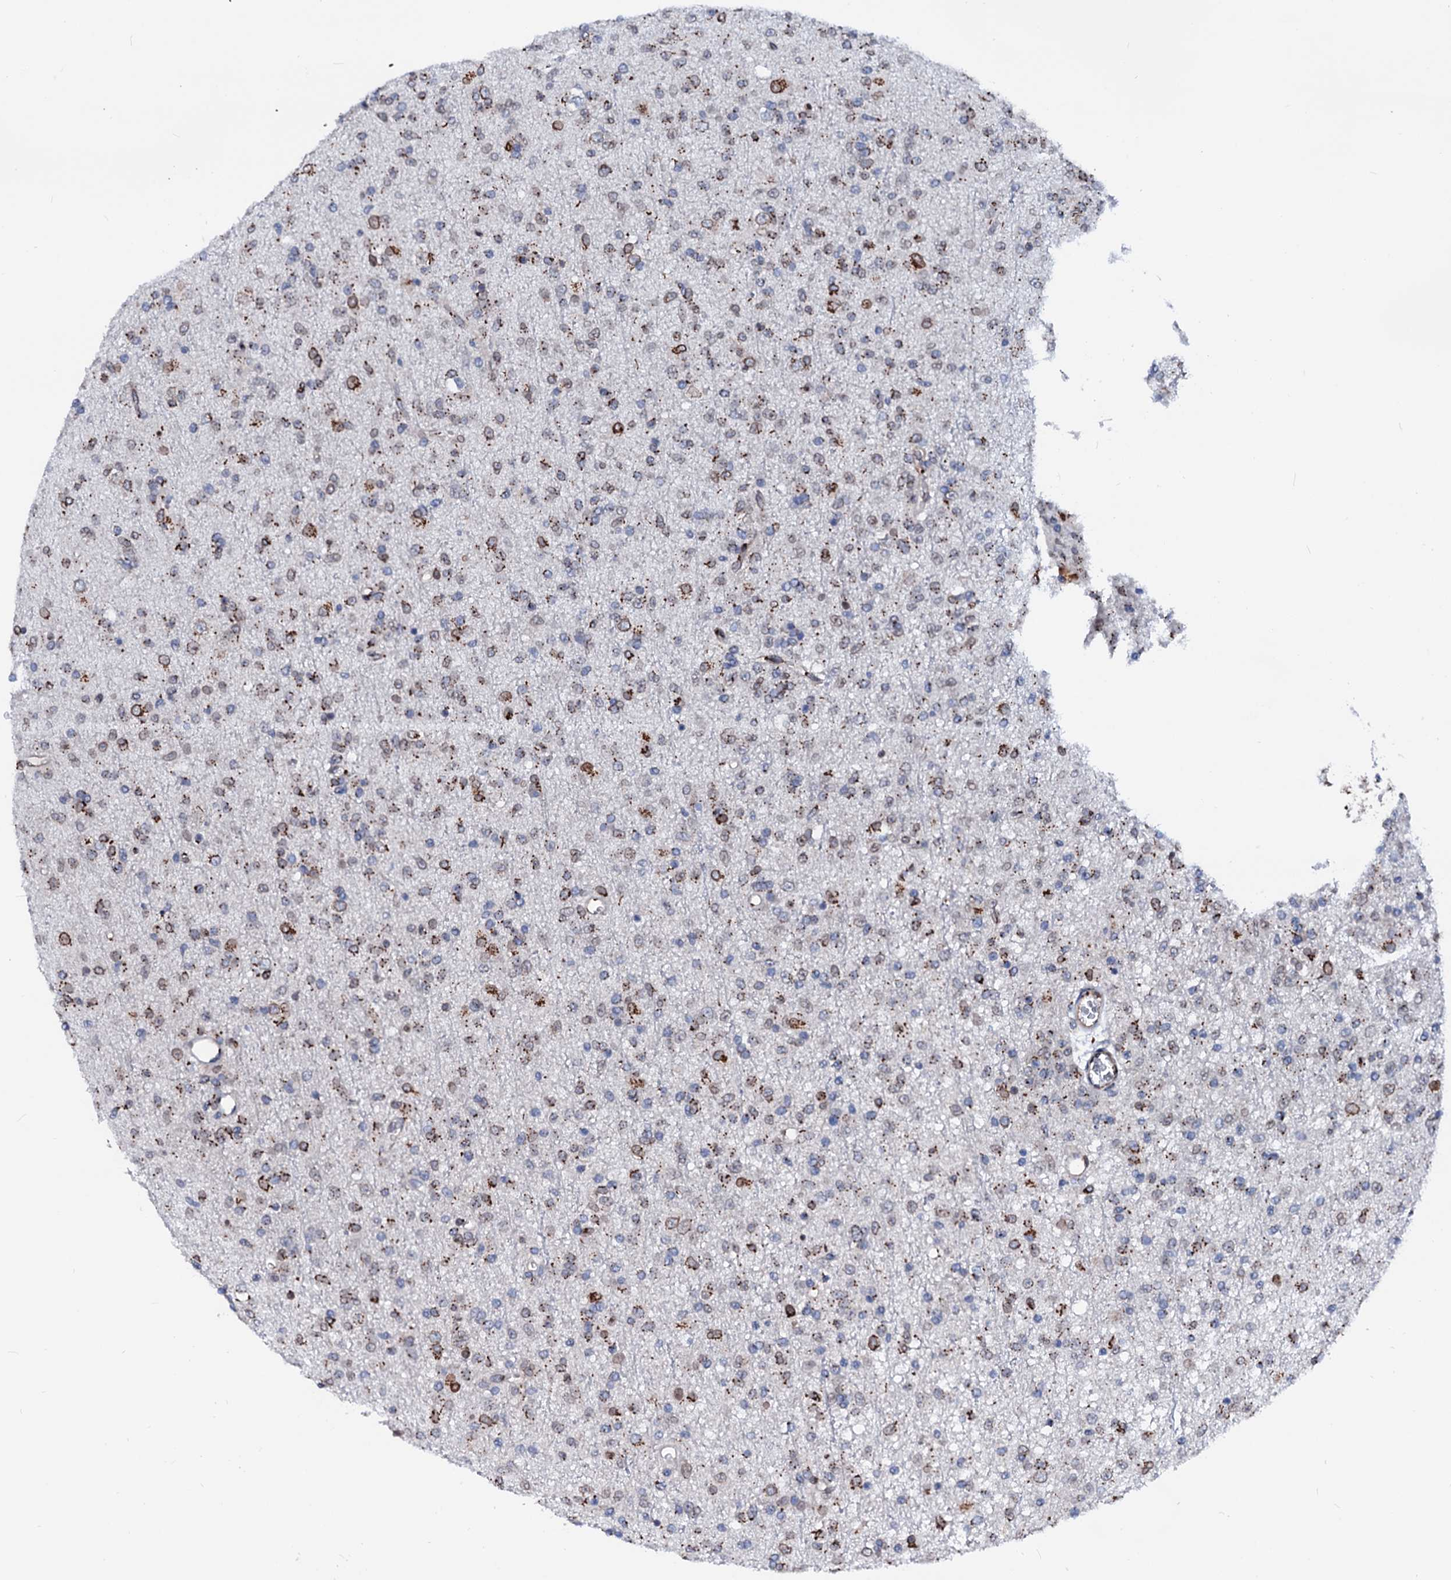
{"staining": {"intensity": "moderate", "quantity": "25%-75%", "location": "cytoplasmic/membranous"}, "tissue": "glioma", "cell_type": "Tumor cells", "image_type": "cancer", "snomed": [{"axis": "morphology", "description": "Glioma, malignant, Low grade"}, {"axis": "topography", "description": "Brain"}], "caption": "Immunohistochemical staining of human glioma demonstrates moderate cytoplasmic/membranous protein positivity in about 25%-75% of tumor cells.", "gene": "TMCO3", "patient": {"sex": "male", "age": 65}}